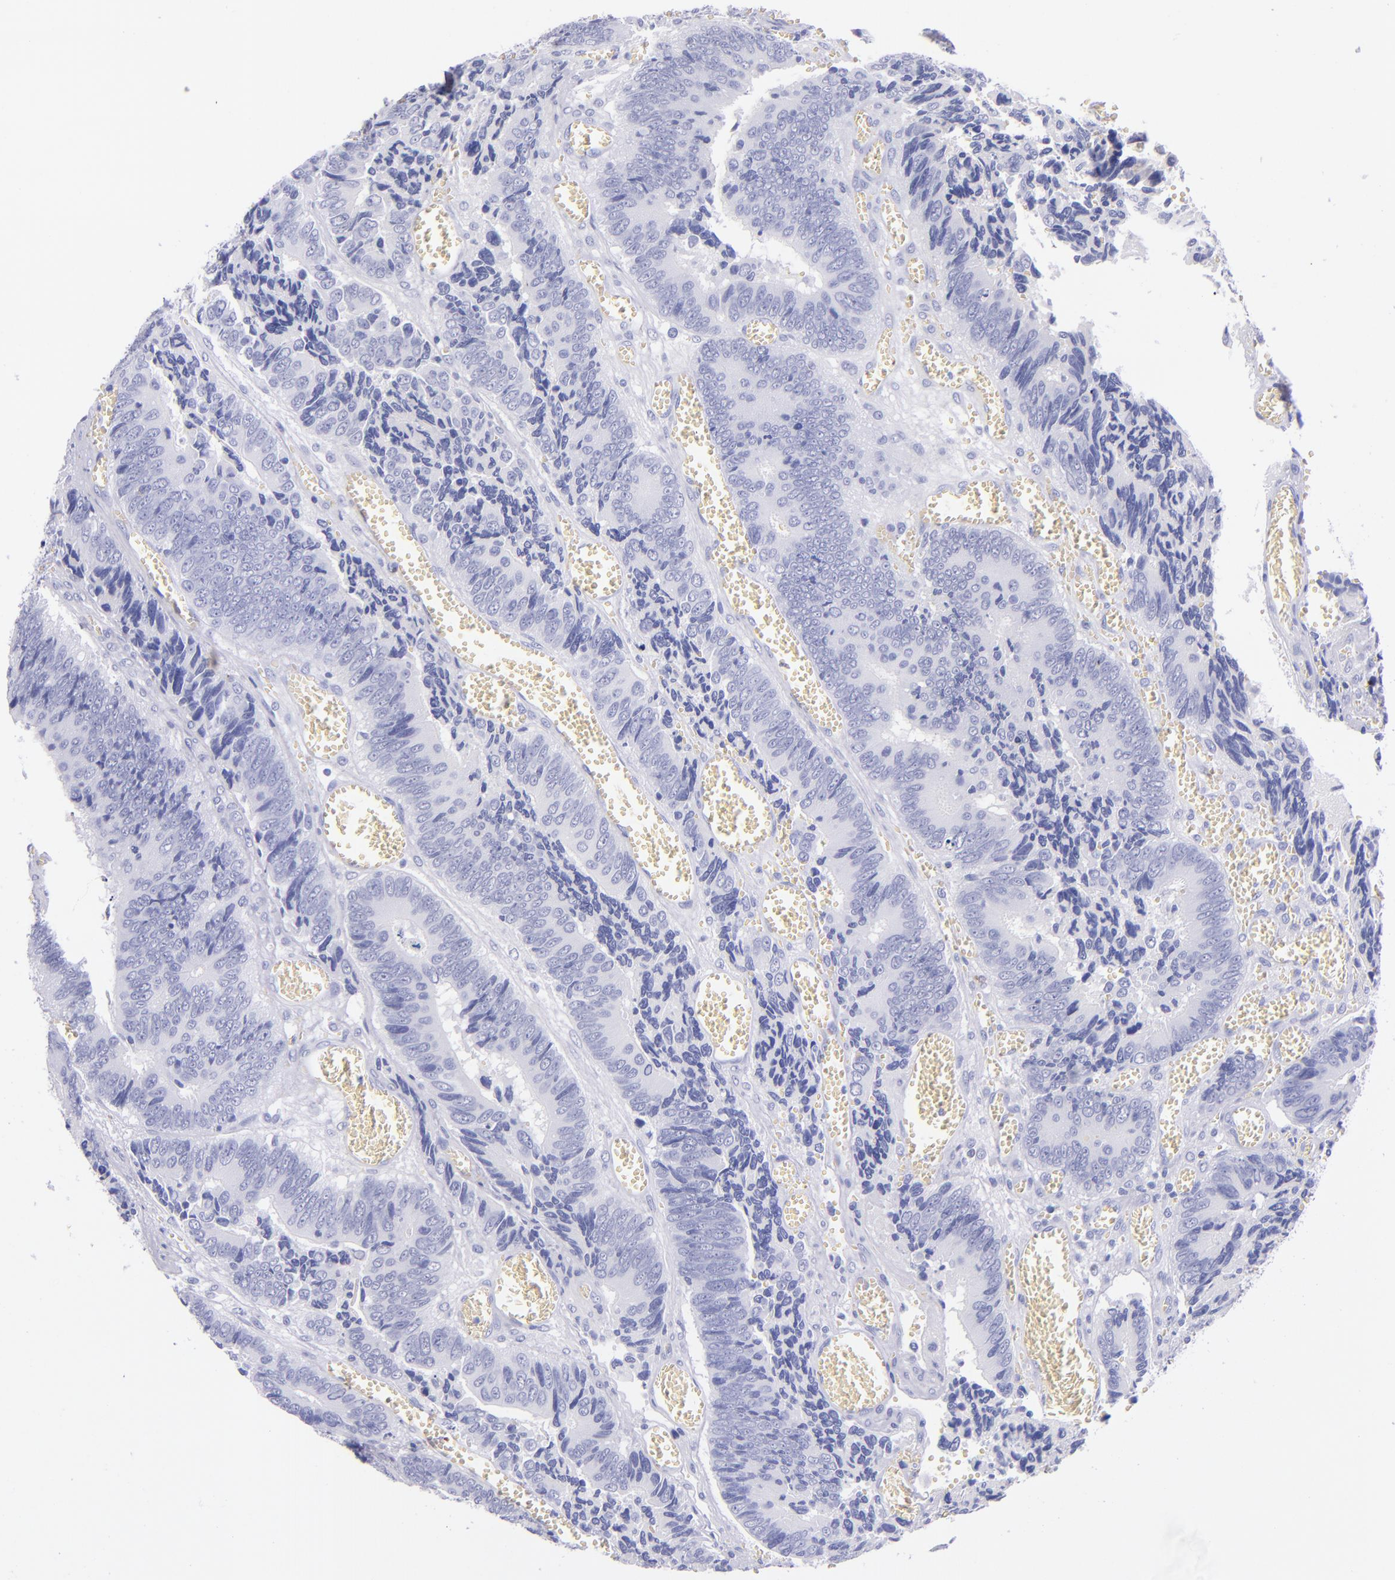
{"staining": {"intensity": "negative", "quantity": "none", "location": "none"}, "tissue": "colorectal cancer", "cell_type": "Tumor cells", "image_type": "cancer", "snomed": [{"axis": "morphology", "description": "Adenocarcinoma, NOS"}, {"axis": "topography", "description": "Colon"}], "caption": "Immunohistochemistry (IHC) of colorectal cancer exhibits no expression in tumor cells. (Stains: DAB (3,3'-diaminobenzidine) immunohistochemistry with hematoxylin counter stain, Microscopy: brightfield microscopy at high magnification).", "gene": "LAG3", "patient": {"sex": "male", "age": 72}}